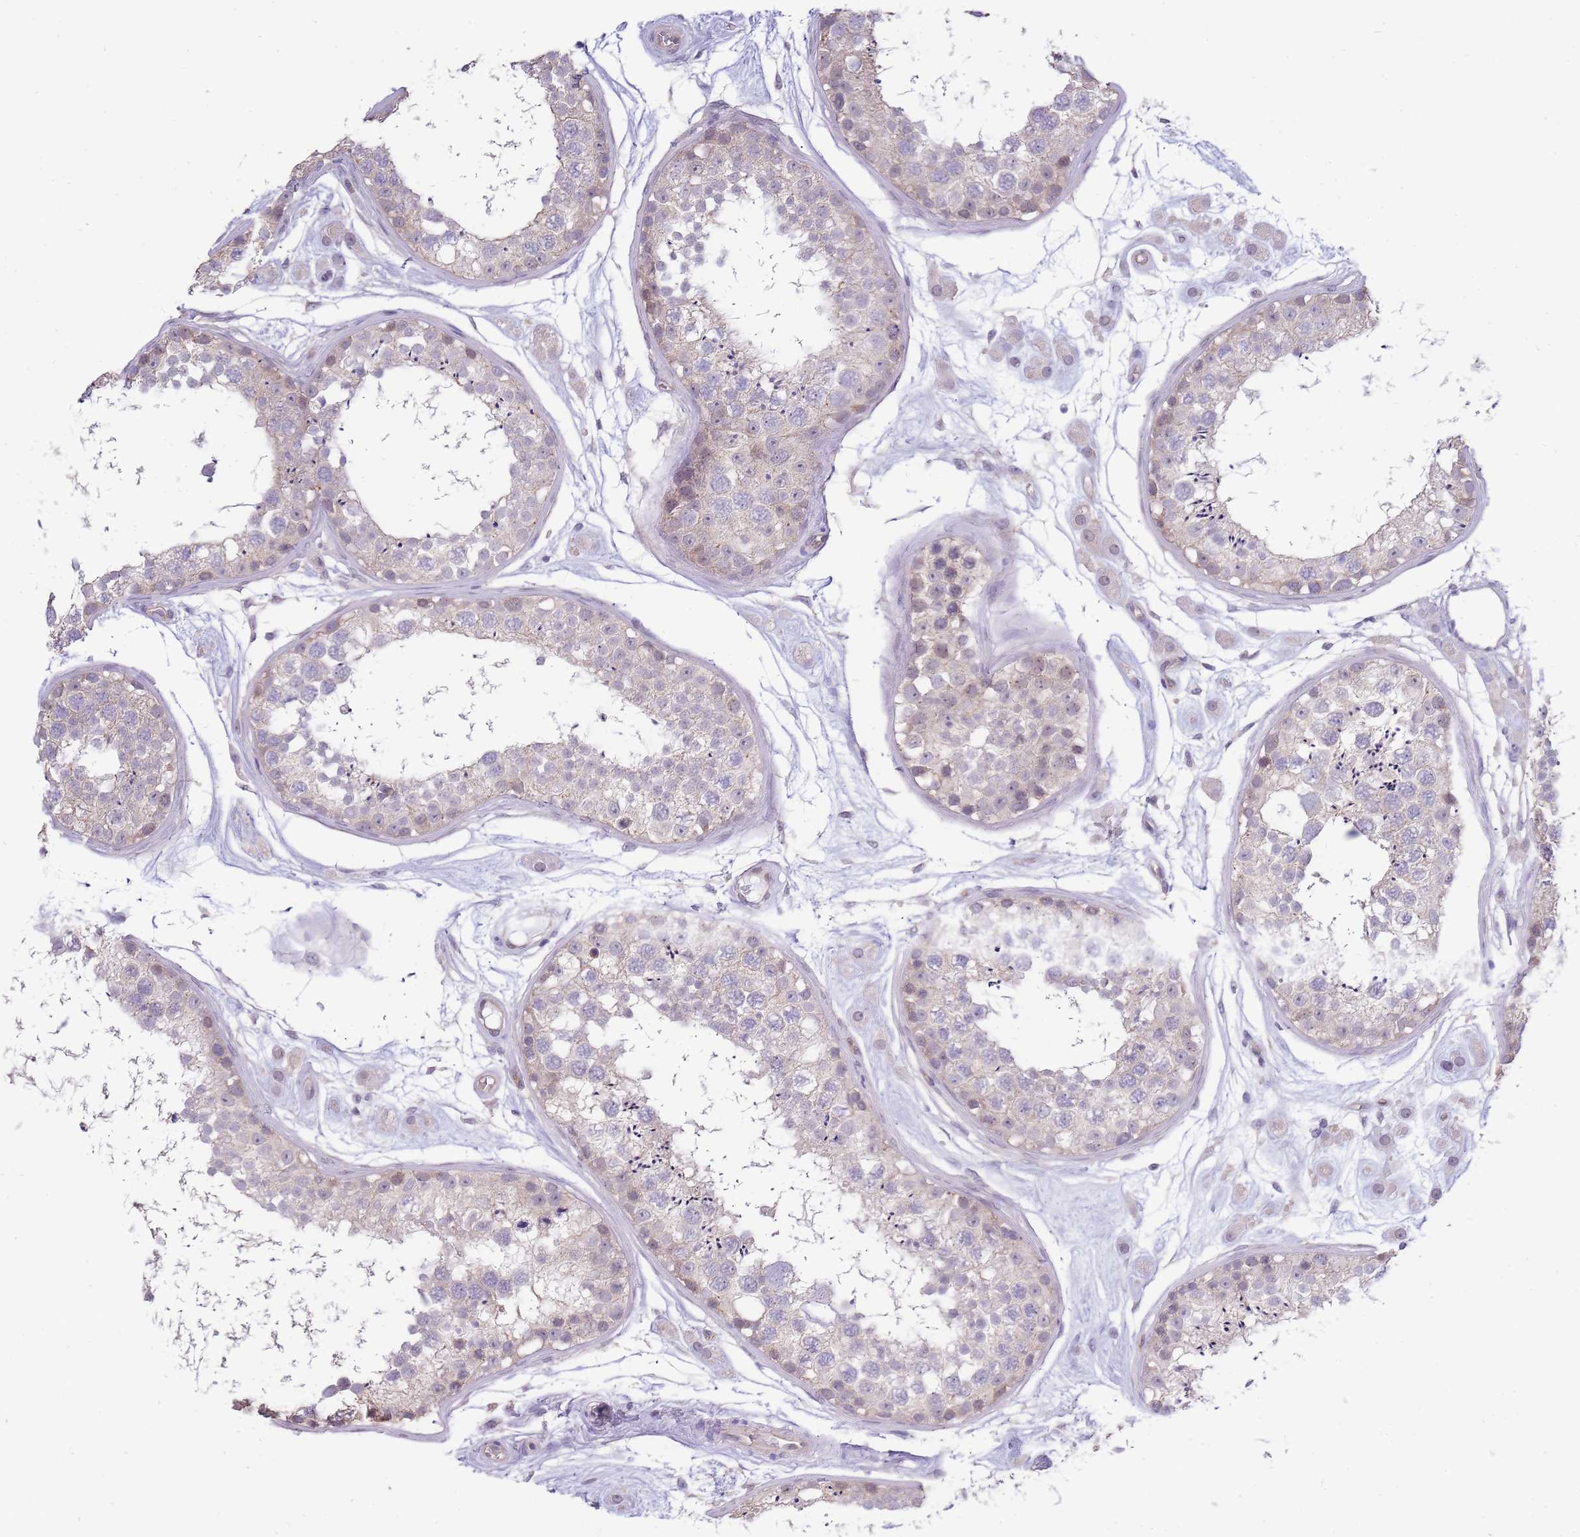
{"staining": {"intensity": "weak", "quantity": "<25%", "location": "cytoplasmic/membranous"}, "tissue": "testis", "cell_type": "Cells in seminiferous ducts", "image_type": "normal", "snomed": [{"axis": "morphology", "description": "Normal tissue, NOS"}, {"axis": "topography", "description": "Testis"}], "caption": "High magnification brightfield microscopy of benign testis stained with DAB (brown) and counterstained with hematoxylin (blue): cells in seminiferous ducts show no significant staining. (DAB (3,3'-diaminobenzidine) immunohistochemistry (IHC) visualized using brightfield microscopy, high magnification).", "gene": "C19orf25", "patient": {"sex": "male", "age": 25}}